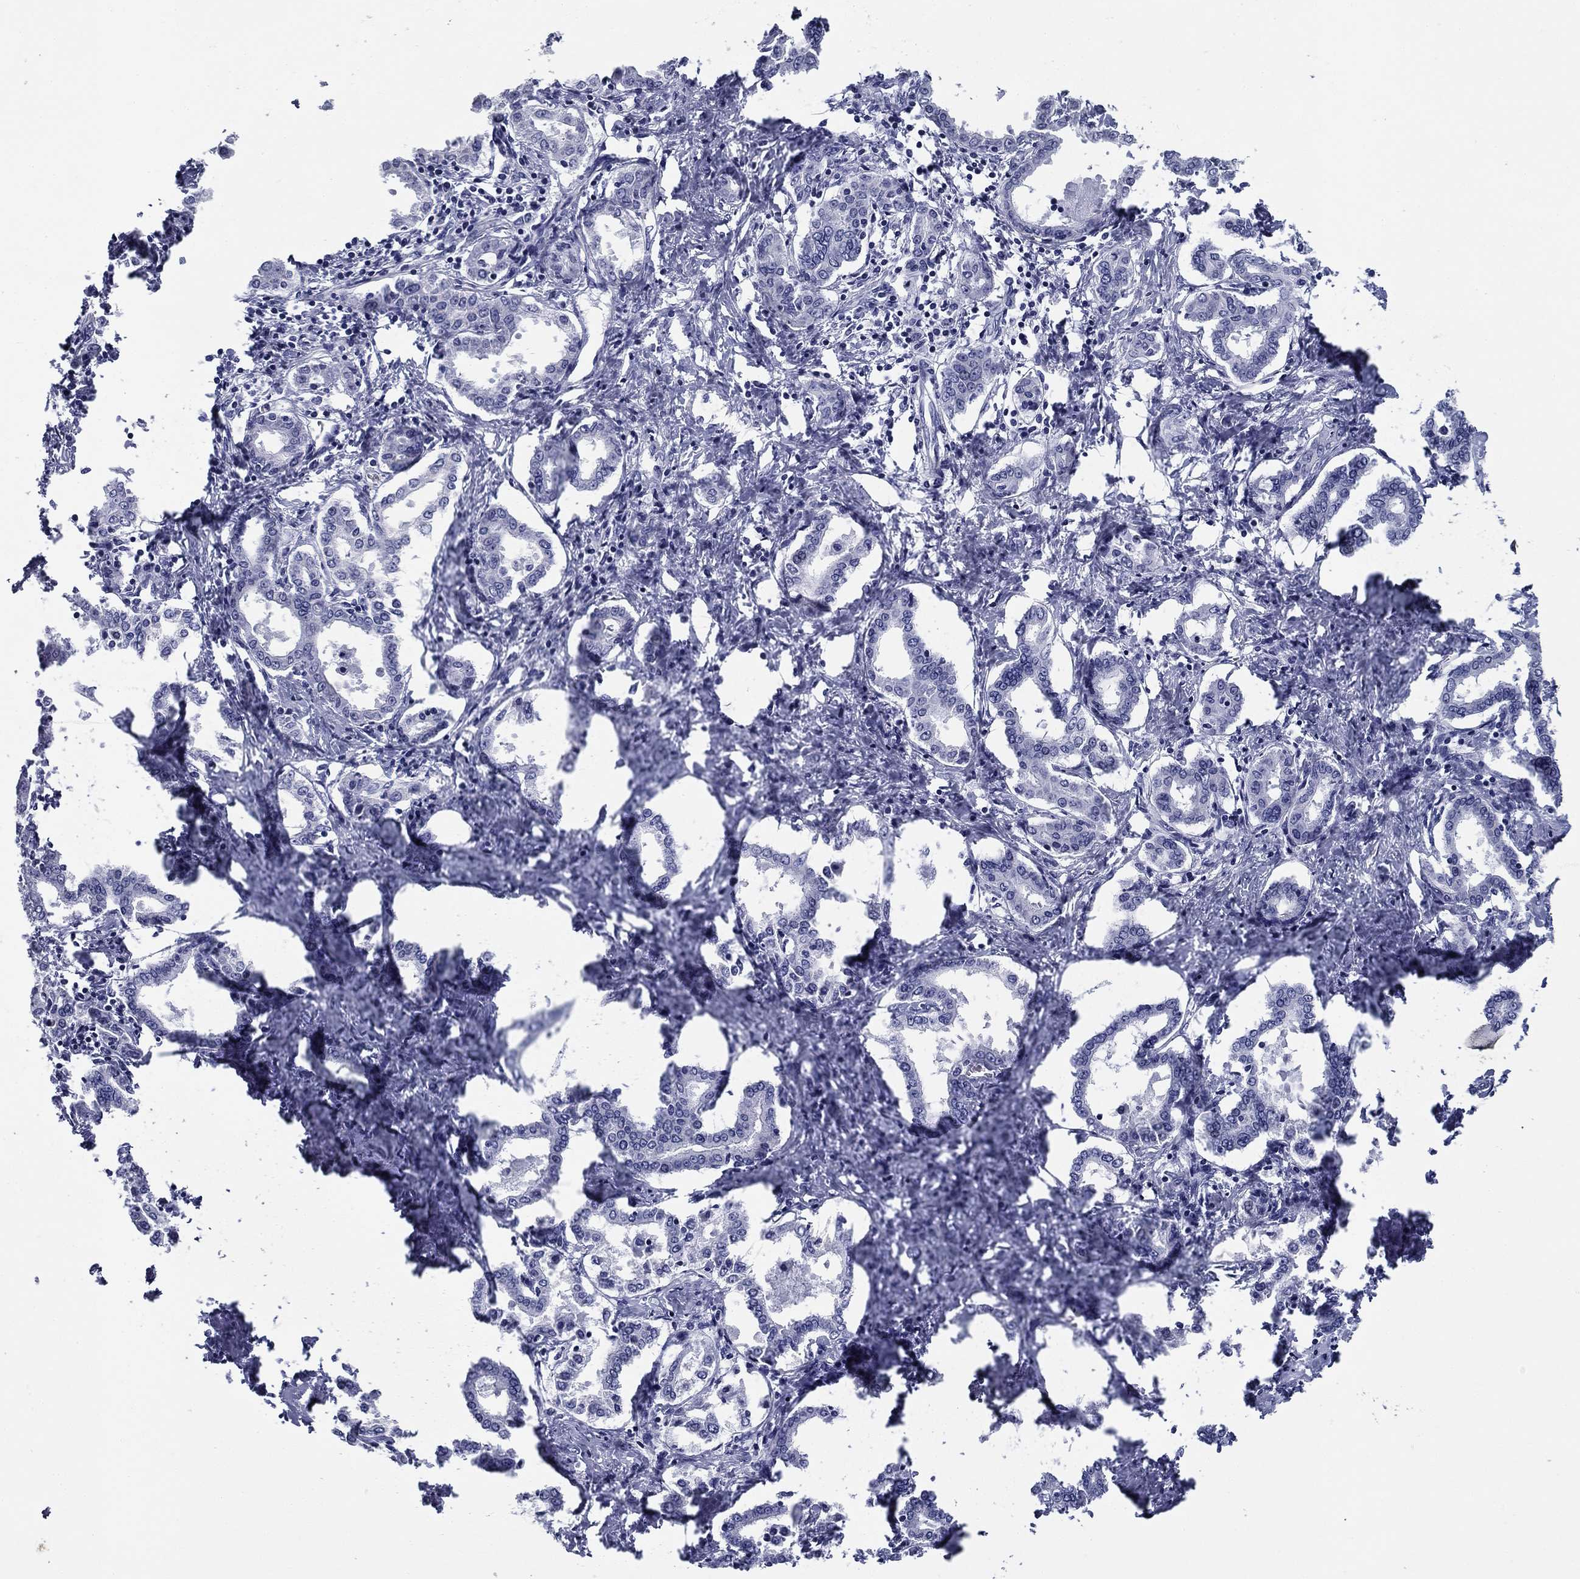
{"staining": {"intensity": "negative", "quantity": "none", "location": "none"}, "tissue": "liver cancer", "cell_type": "Tumor cells", "image_type": "cancer", "snomed": [{"axis": "morphology", "description": "Cholangiocarcinoma"}, {"axis": "topography", "description": "Liver"}], "caption": "Liver cholangiocarcinoma was stained to show a protein in brown. There is no significant positivity in tumor cells. (DAB (3,3'-diaminobenzidine) immunohistochemistry (IHC), high magnification).", "gene": "ZP2", "patient": {"sex": "female", "age": 47}}